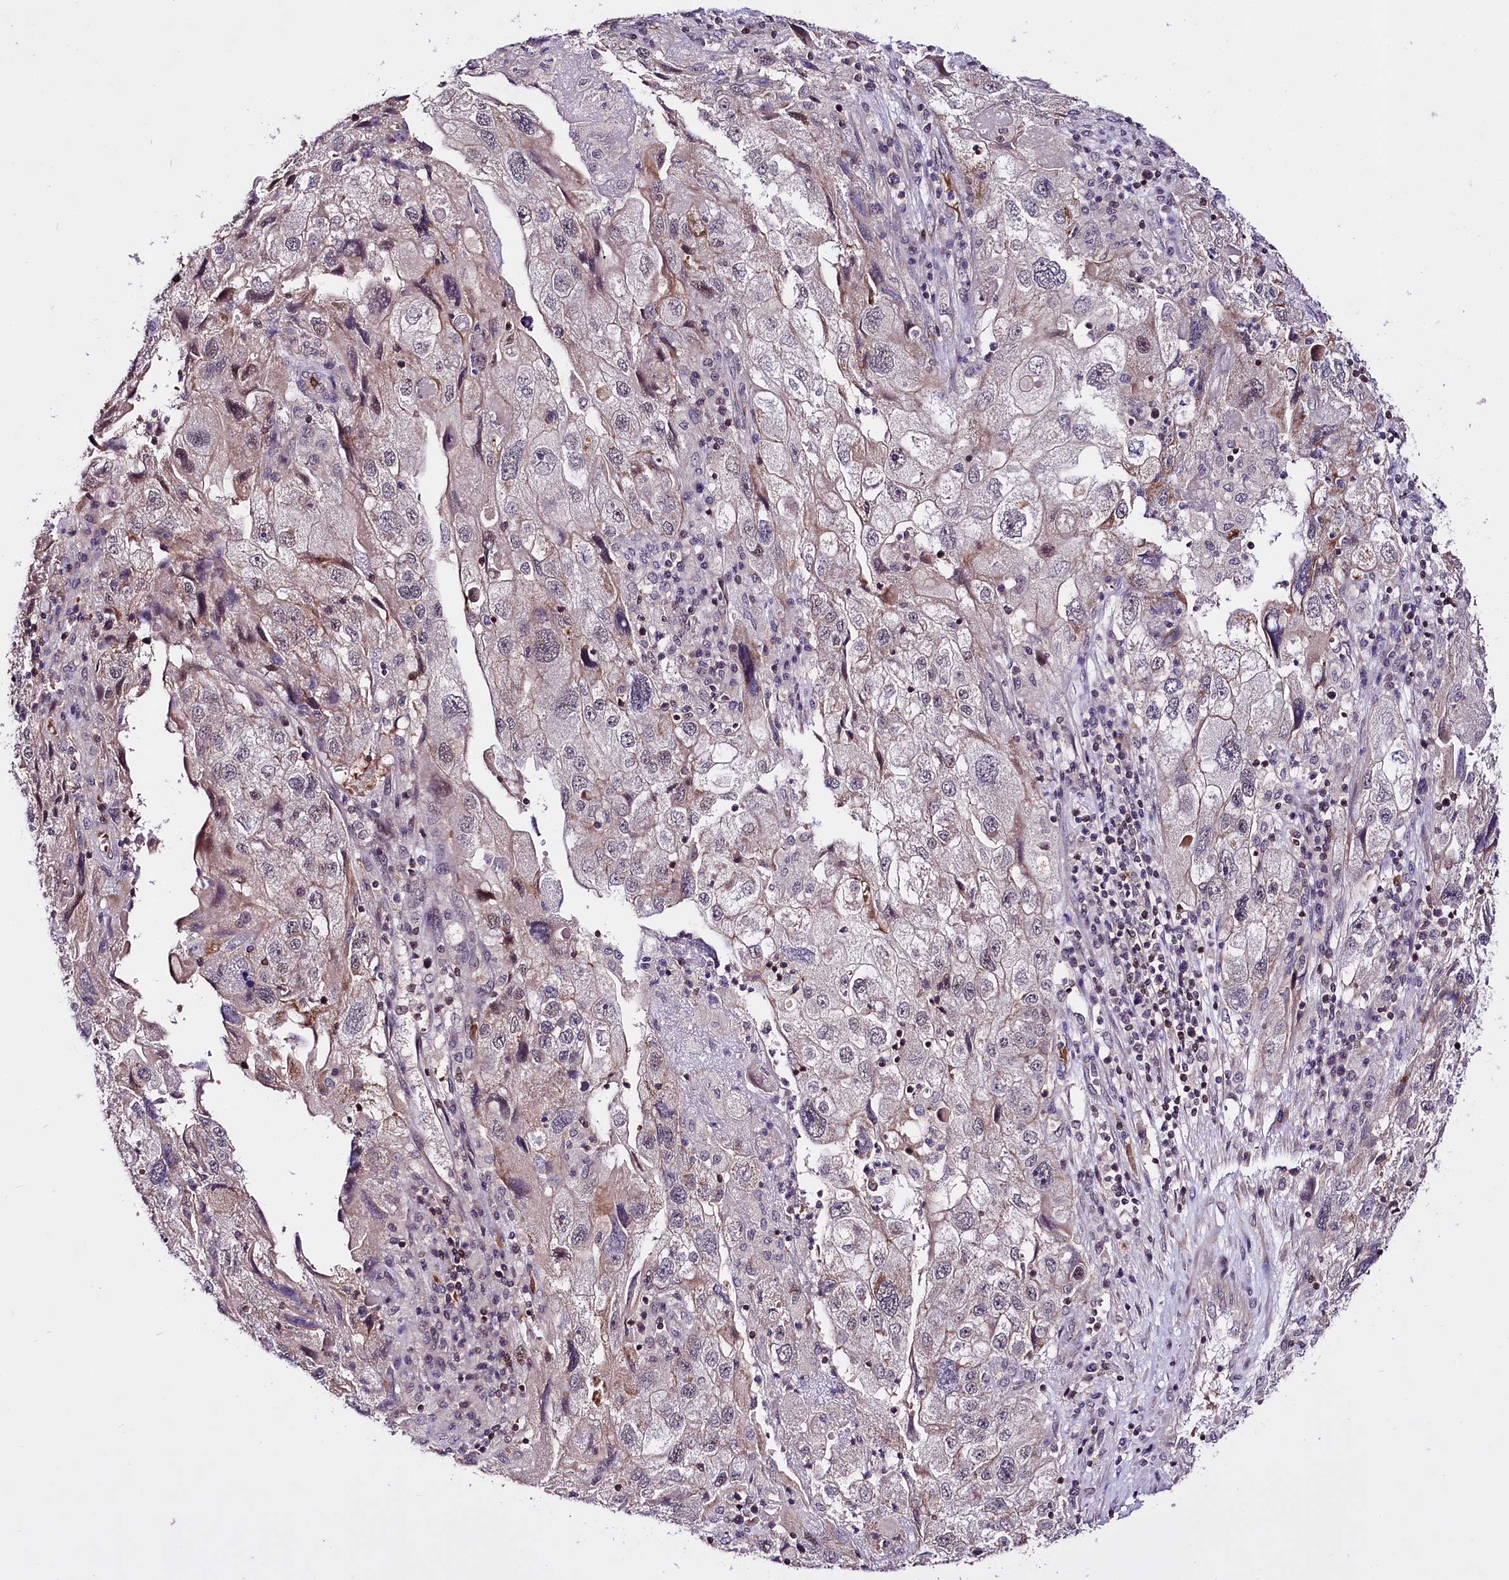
{"staining": {"intensity": "weak", "quantity": "<25%", "location": "cytoplasmic/membranous,nuclear"}, "tissue": "endometrial cancer", "cell_type": "Tumor cells", "image_type": "cancer", "snomed": [{"axis": "morphology", "description": "Adenocarcinoma, NOS"}, {"axis": "topography", "description": "Endometrium"}], "caption": "High power microscopy image of an immunohistochemistry micrograph of endometrial adenocarcinoma, revealing no significant expression in tumor cells.", "gene": "TAFAZZIN", "patient": {"sex": "female", "age": 49}}